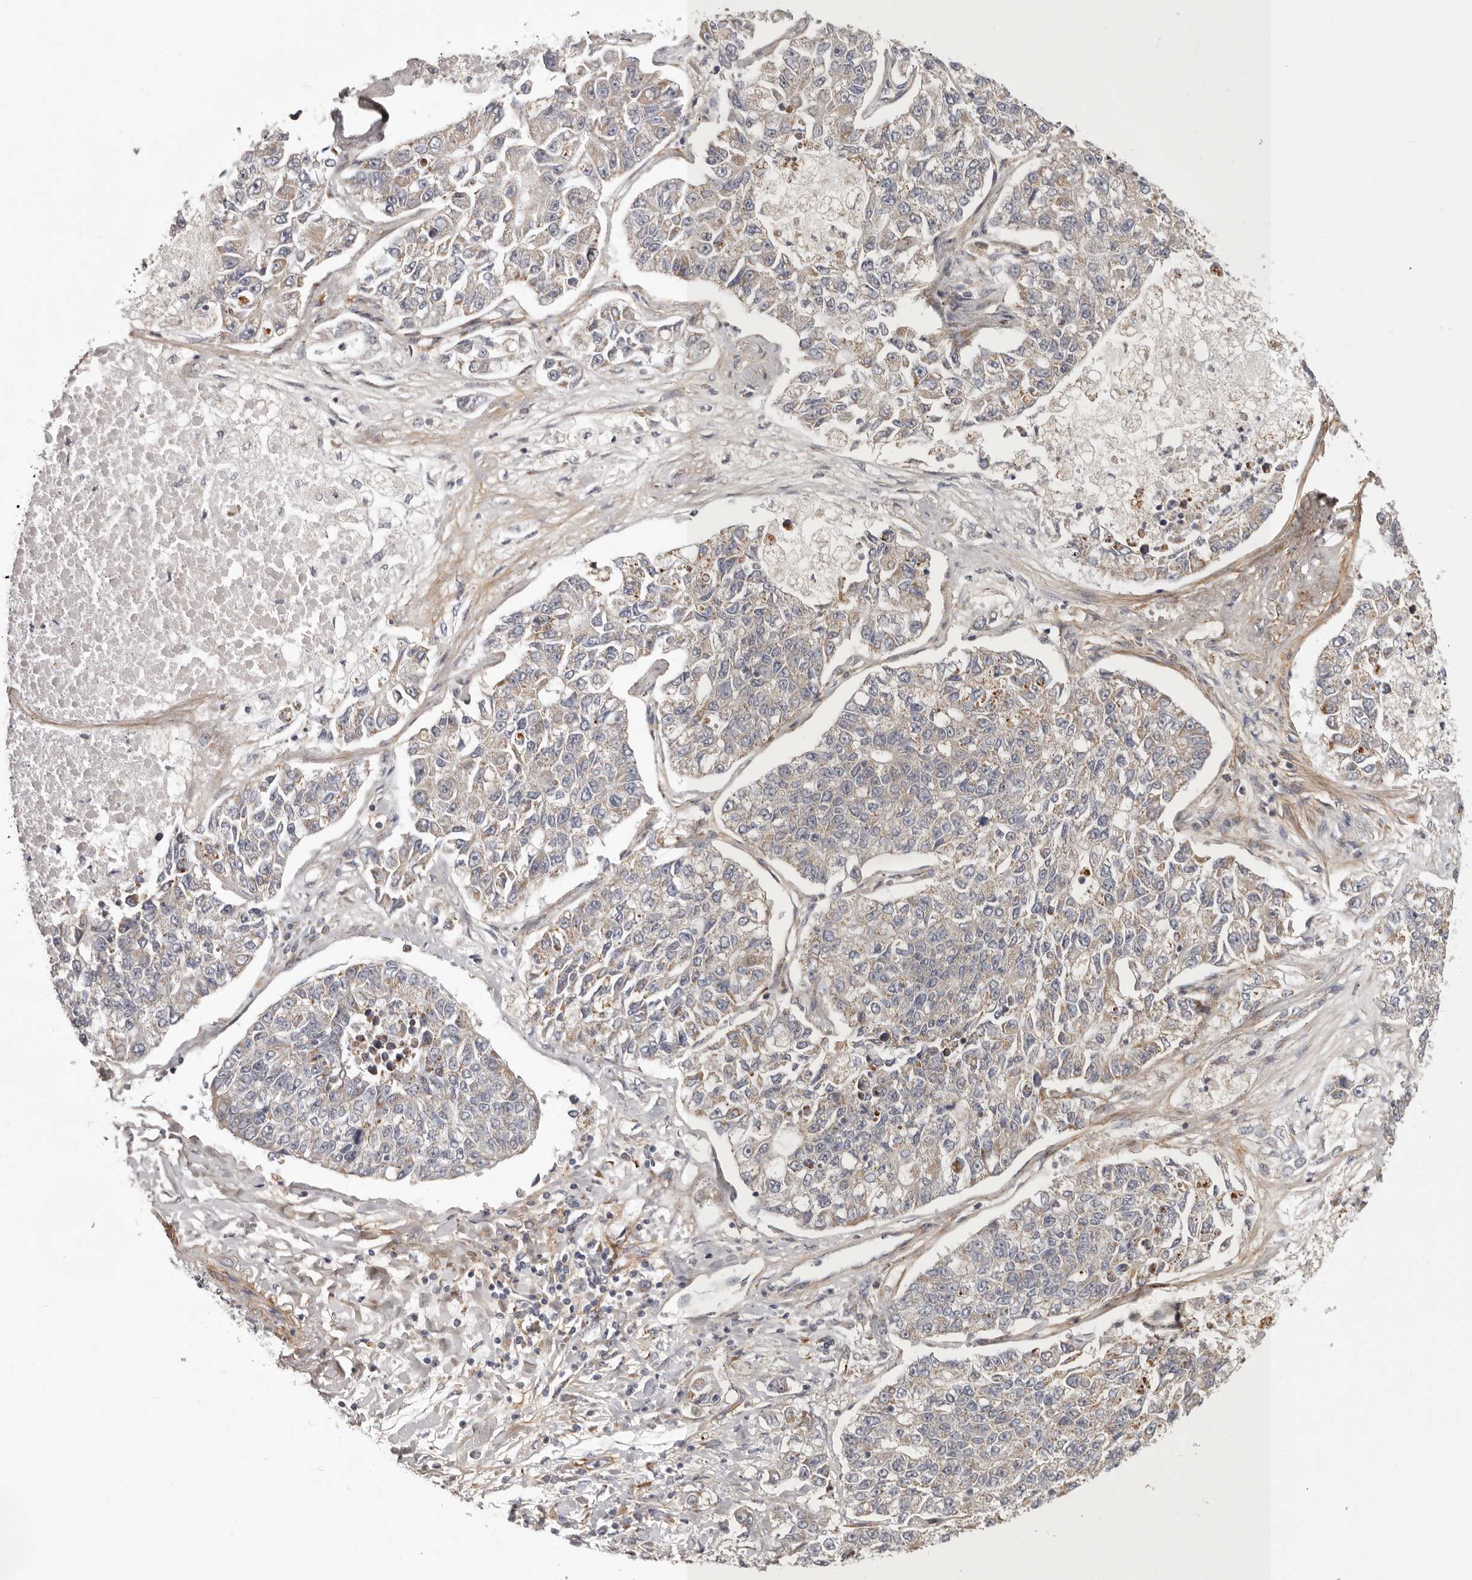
{"staining": {"intensity": "weak", "quantity": "<25%", "location": "cytoplasmic/membranous"}, "tissue": "lung cancer", "cell_type": "Tumor cells", "image_type": "cancer", "snomed": [{"axis": "morphology", "description": "Adenocarcinoma, NOS"}, {"axis": "topography", "description": "Lung"}], "caption": "A high-resolution micrograph shows immunohistochemistry (IHC) staining of lung cancer, which exhibits no significant staining in tumor cells.", "gene": "MRPS10", "patient": {"sex": "male", "age": 49}}